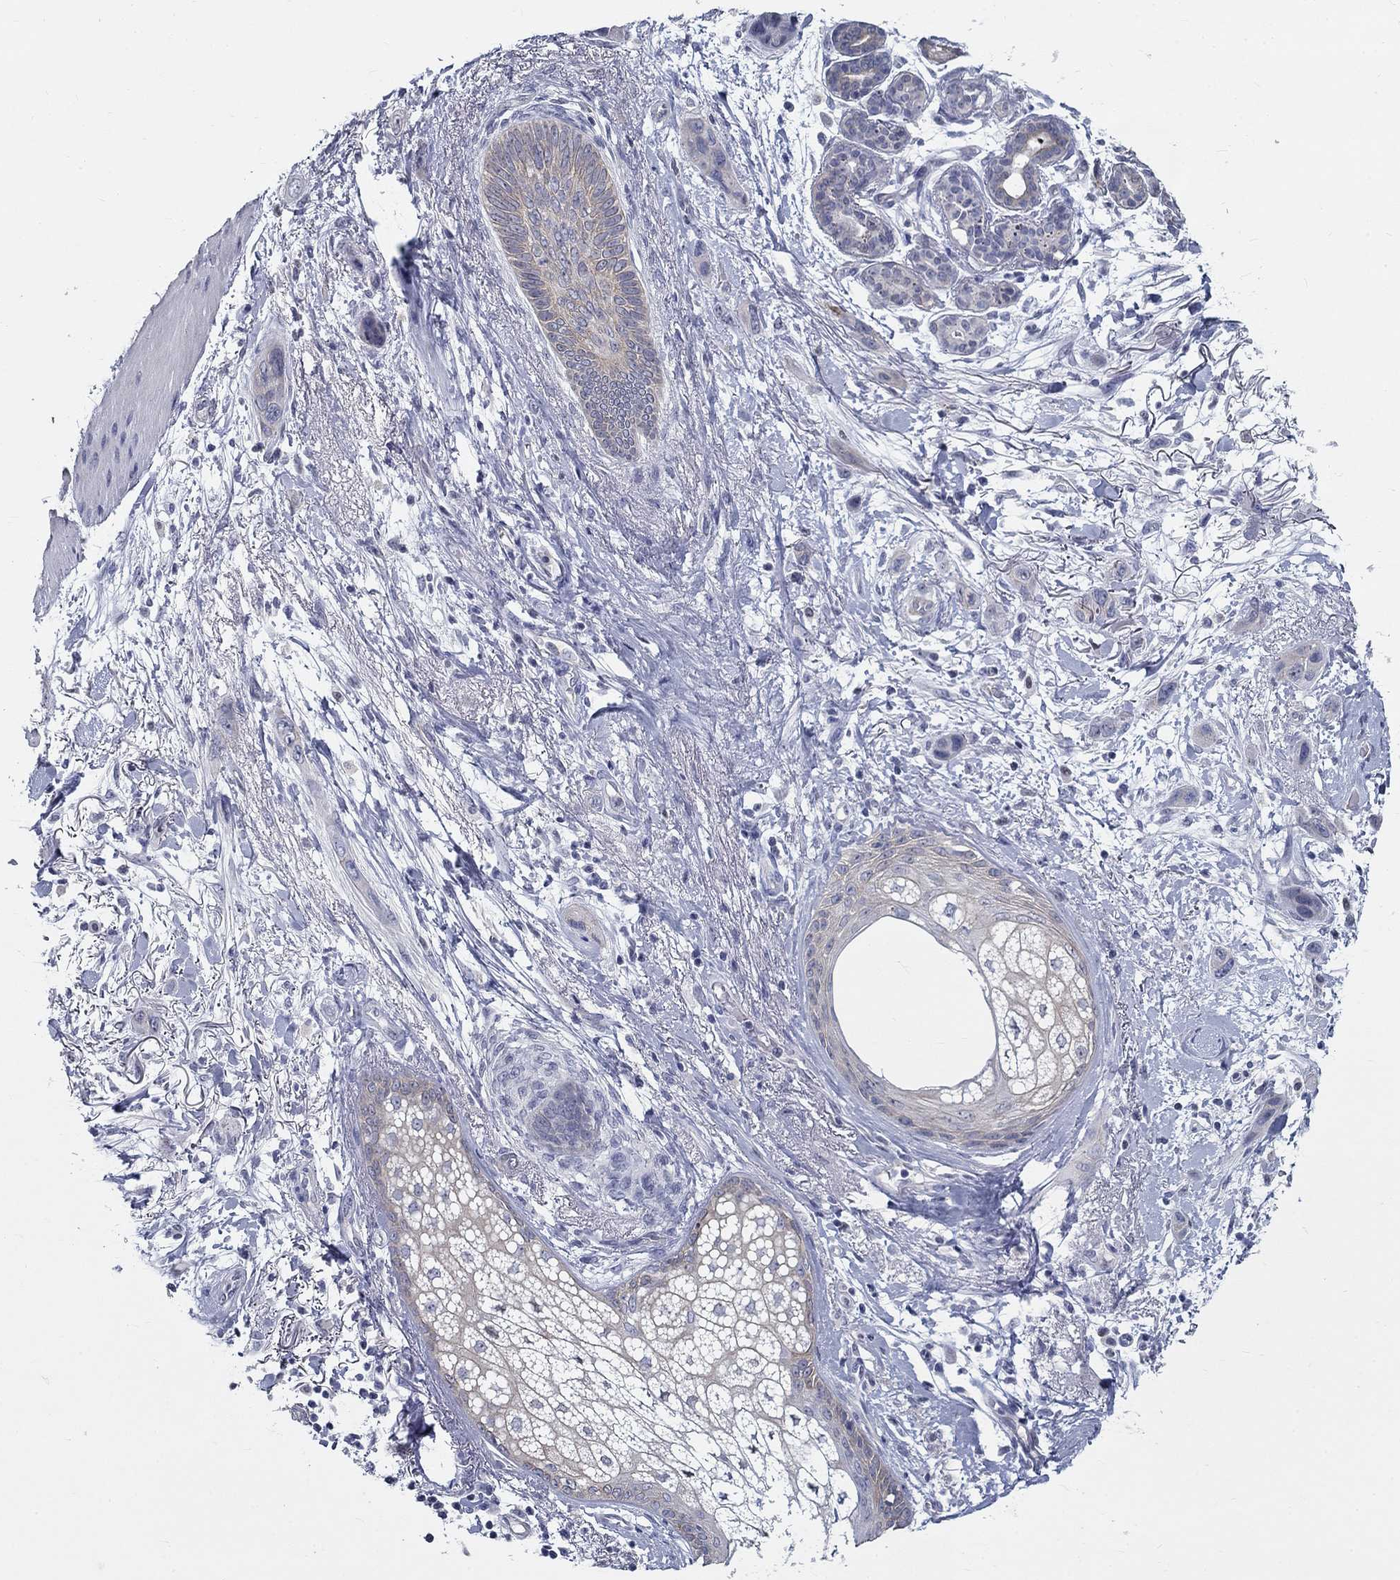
{"staining": {"intensity": "negative", "quantity": "none", "location": "none"}, "tissue": "skin cancer", "cell_type": "Tumor cells", "image_type": "cancer", "snomed": [{"axis": "morphology", "description": "Squamous cell carcinoma, NOS"}, {"axis": "topography", "description": "Skin"}], "caption": "The photomicrograph shows no staining of tumor cells in skin cancer (squamous cell carcinoma).", "gene": "GUCA1A", "patient": {"sex": "male", "age": 79}}